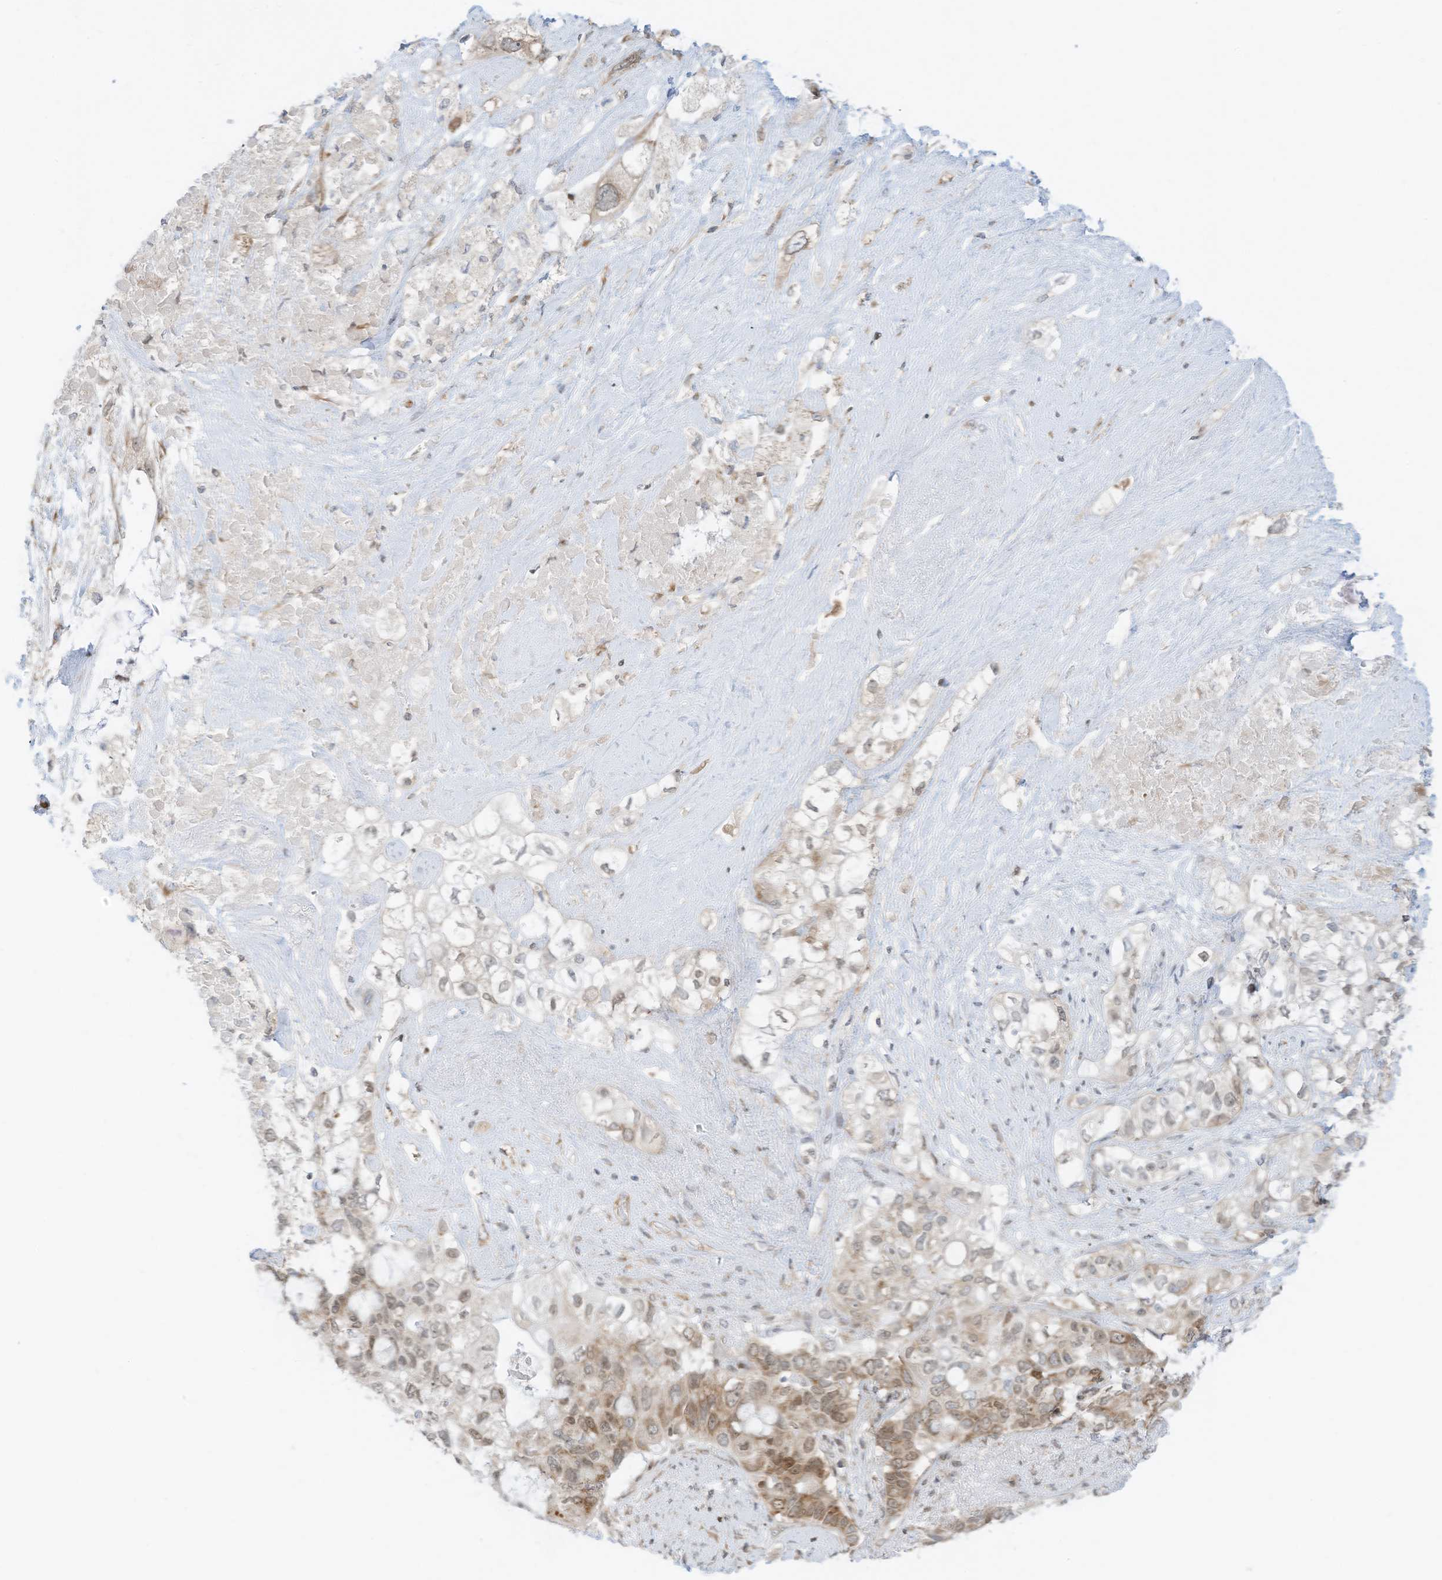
{"staining": {"intensity": "moderate", "quantity": "25%-75%", "location": "cytoplasmic/membranous,nuclear"}, "tissue": "pancreatic cancer", "cell_type": "Tumor cells", "image_type": "cancer", "snomed": [{"axis": "morphology", "description": "Adenocarcinoma, NOS"}, {"axis": "topography", "description": "Pancreas"}], "caption": "Immunohistochemistry (IHC) image of human pancreatic cancer (adenocarcinoma) stained for a protein (brown), which displays medium levels of moderate cytoplasmic/membranous and nuclear expression in about 25%-75% of tumor cells.", "gene": "EDF1", "patient": {"sex": "female", "age": 56}}